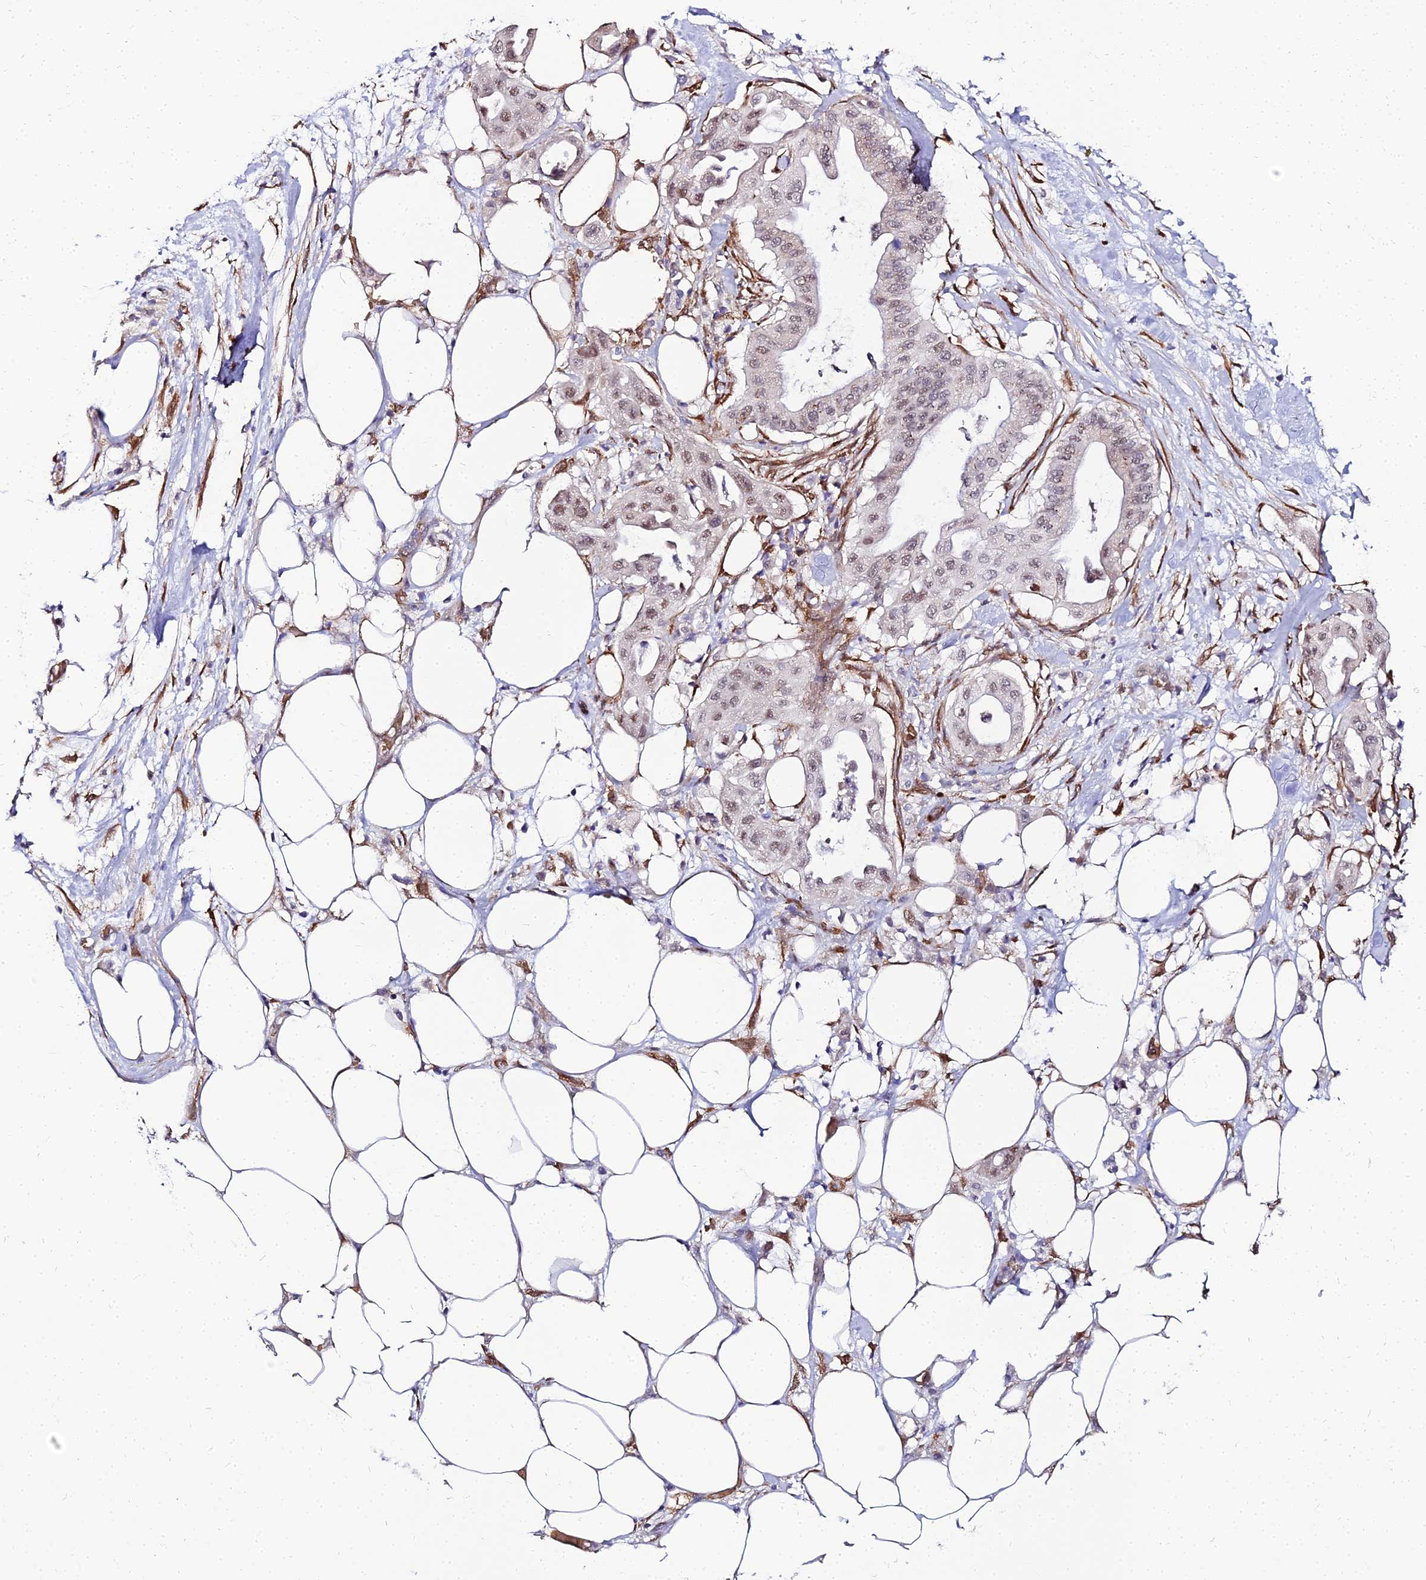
{"staining": {"intensity": "moderate", "quantity": "25%-75%", "location": "nuclear"}, "tissue": "pancreatic cancer", "cell_type": "Tumor cells", "image_type": "cancer", "snomed": [{"axis": "morphology", "description": "Adenocarcinoma, NOS"}, {"axis": "topography", "description": "Pancreas"}], "caption": "Human pancreatic adenocarcinoma stained with a protein marker exhibits moderate staining in tumor cells.", "gene": "BCL9", "patient": {"sex": "male", "age": 68}}